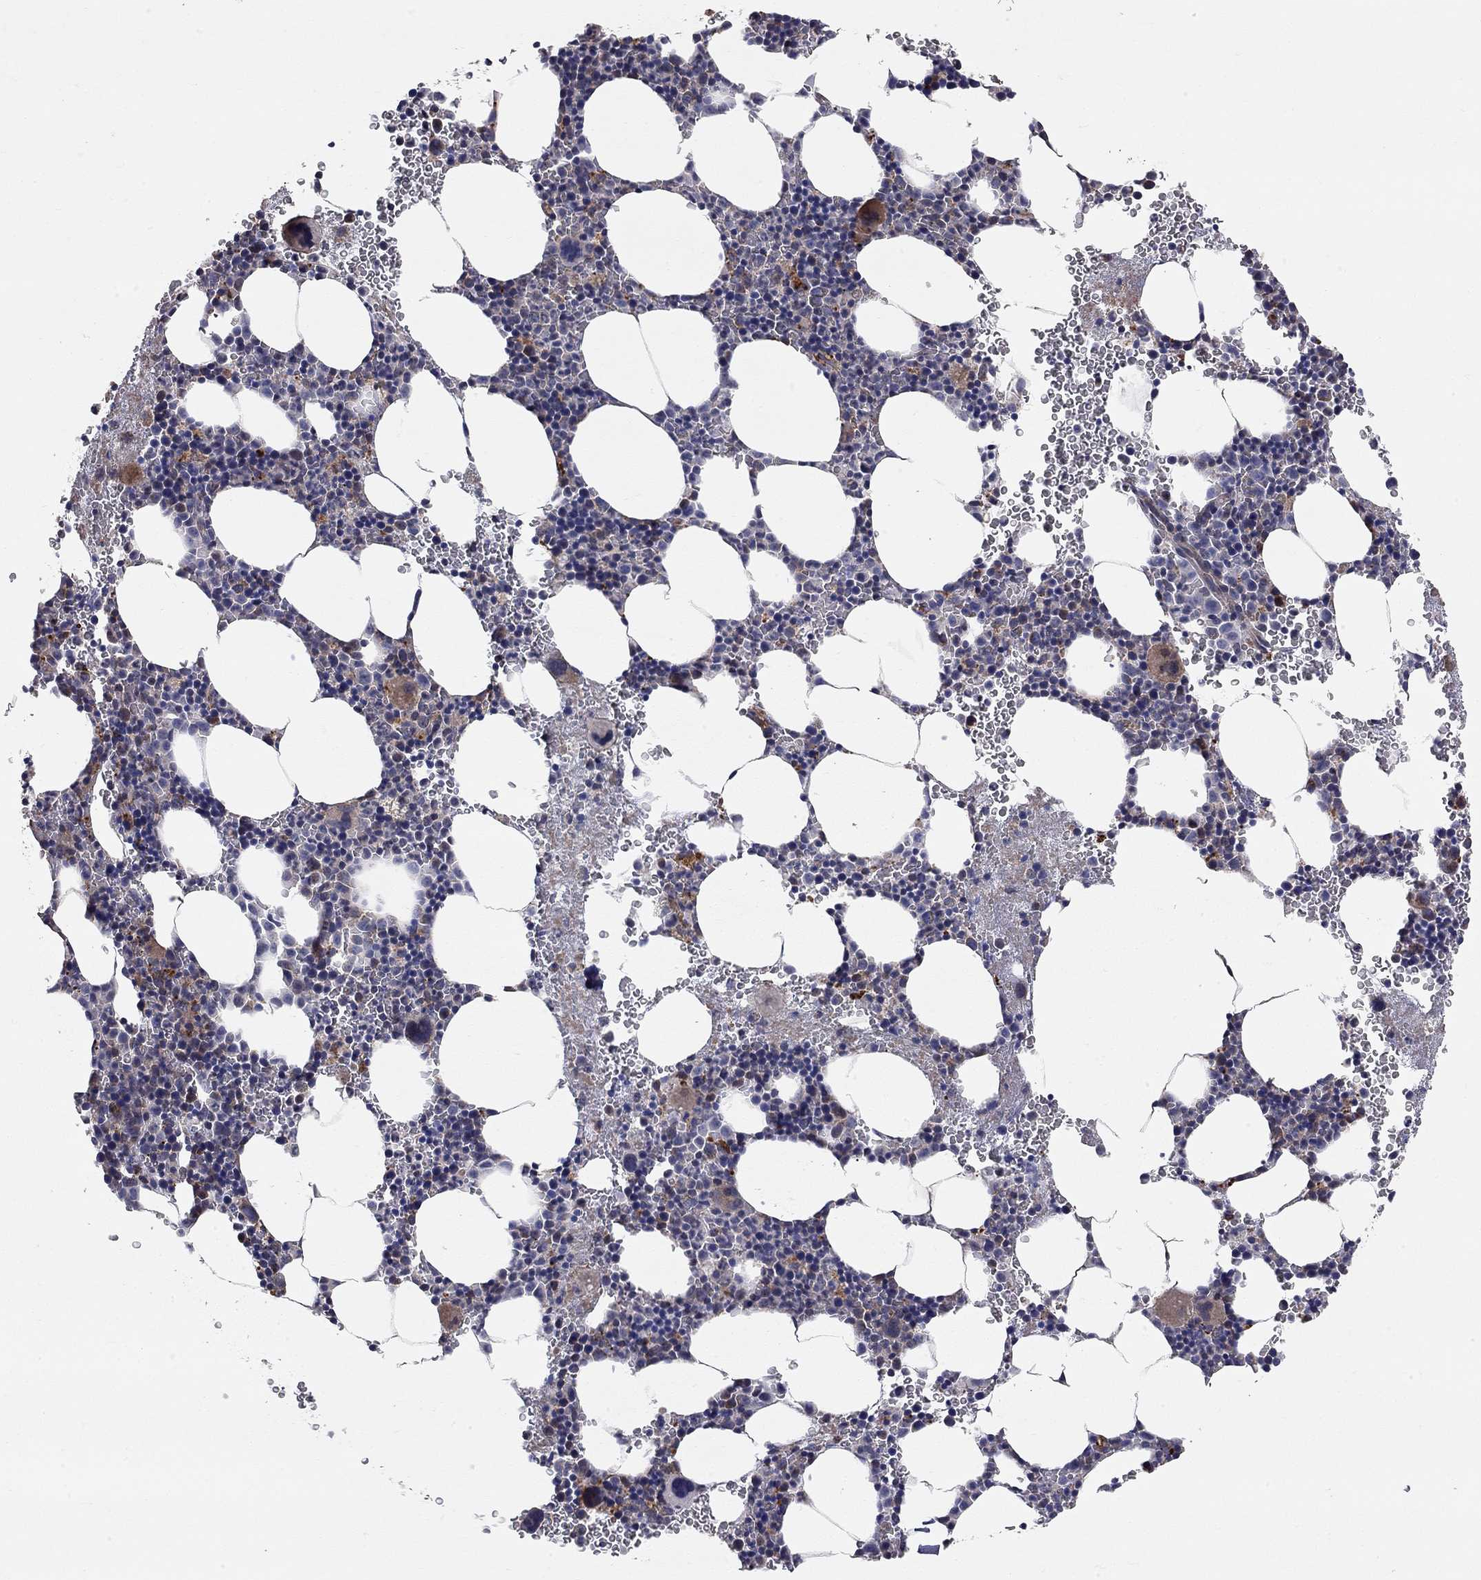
{"staining": {"intensity": "strong", "quantity": "<25%", "location": "cytoplasmic/membranous"}, "tissue": "bone marrow", "cell_type": "Hematopoietic cells", "image_type": "normal", "snomed": [{"axis": "morphology", "description": "Normal tissue, NOS"}, {"axis": "topography", "description": "Bone marrow"}], "caption": "Strong cytoplasmic/membranous positivity for a protein is appreciated in about <25% of hematopoietic cells of benign bone marrow using immunohistochemistry (IHC).", "gene": "KANSL1L", "patient": {"sex": "male", "age": 50}}